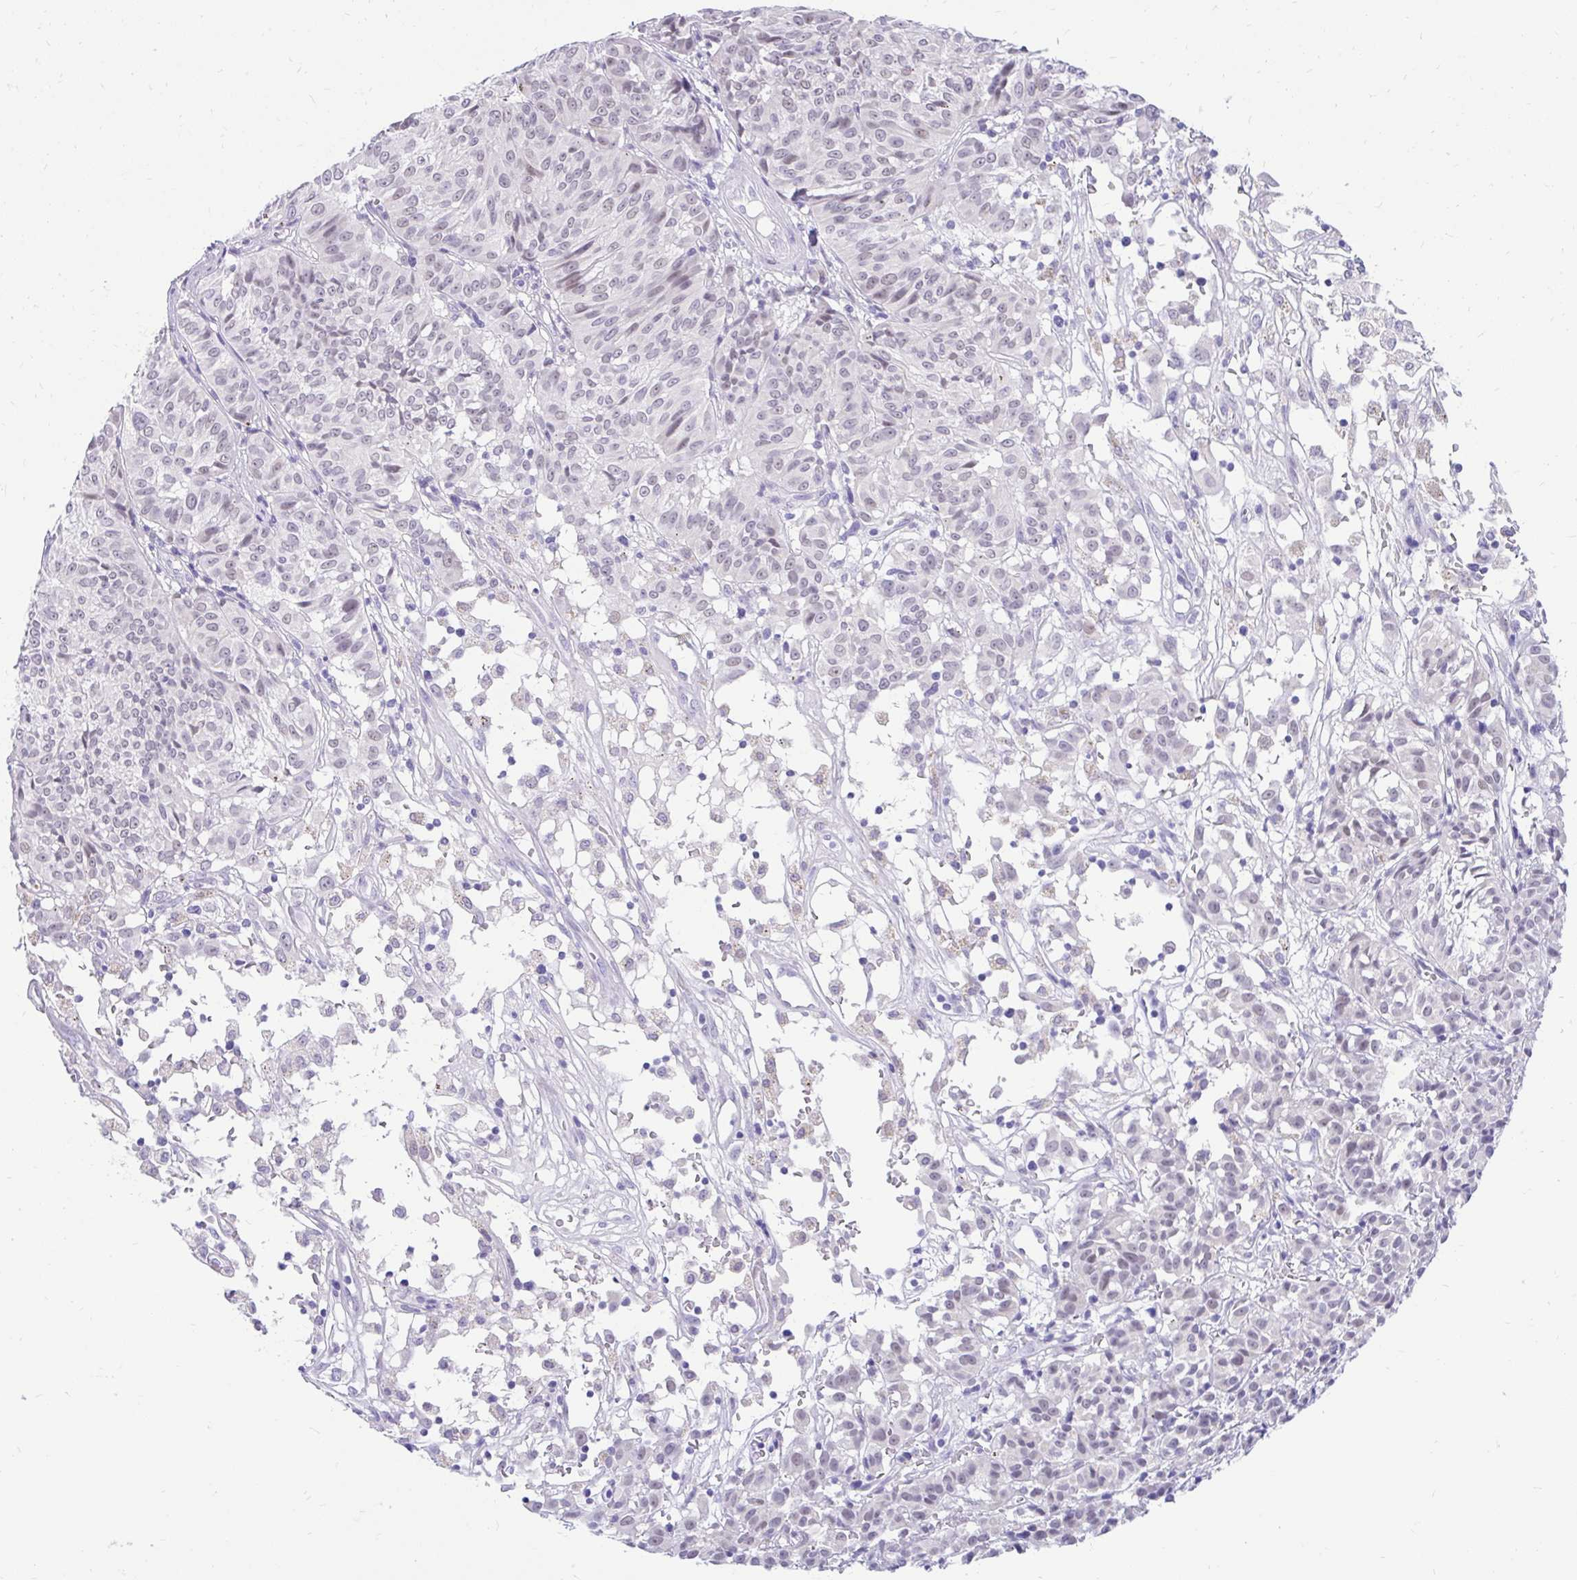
{"staining": {"intensity": "weak", "quantity": "25%-75%", "location": "nuclear"}, "tissue": "melanoma", "cell_type": "Tumor cells", "image_type": "cancer", "snomed": [{"axis": "morphology", "description": "Malignant melanoma, NOS"}, {"axis": "topography", "description": "Skin"}], "caption": "A brown stain shows weak nuclear staining of a protein in malignant melanoma tumor cells.", "gene": "GLB1L2", "patient": {"sex": "female", "age": 72}}